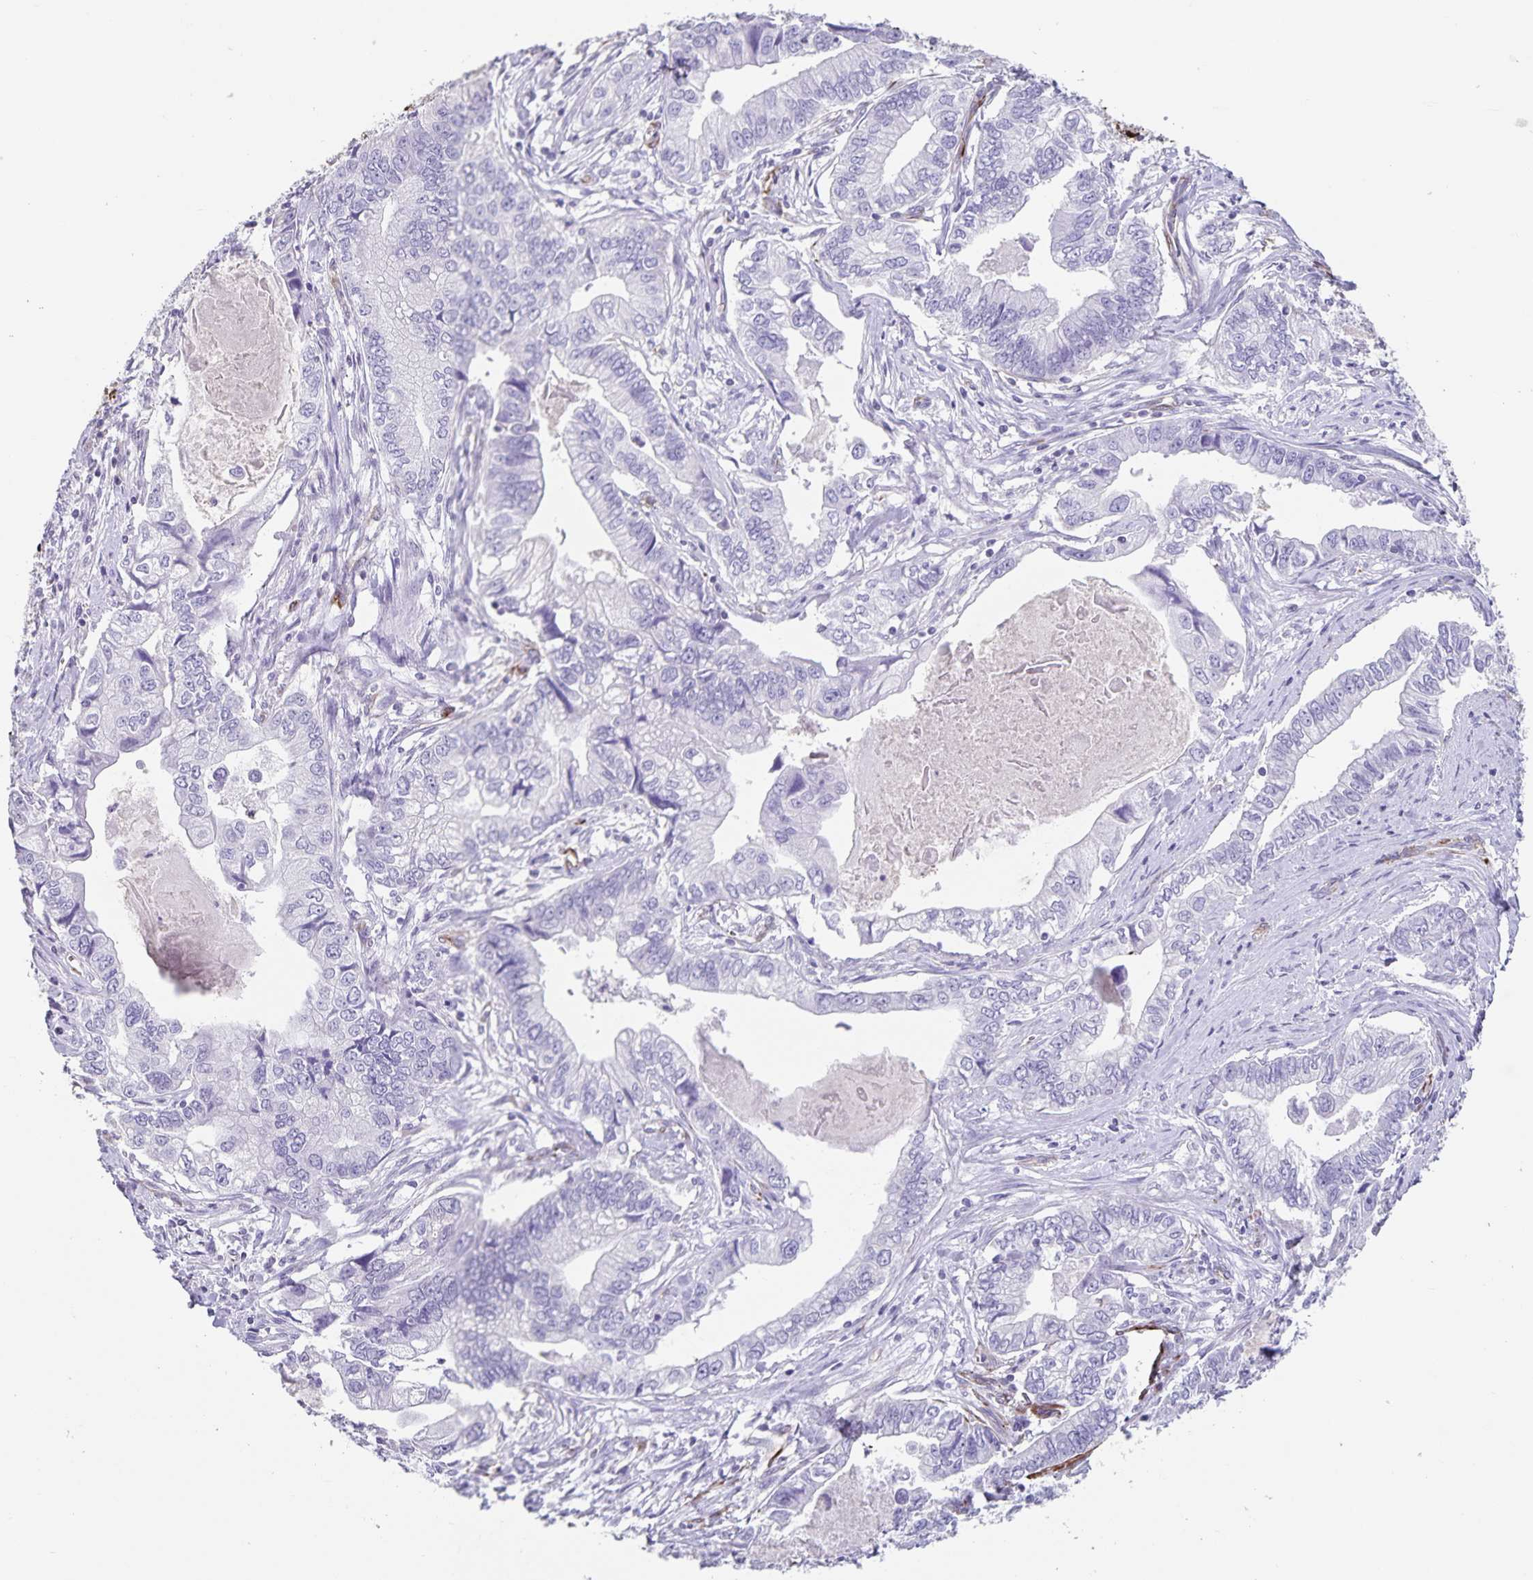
{"staining": {"intensity": "negative", "quantity": "none", "location": "none"}, "tissue": "stomach cancer", "cell_type": "Tumor cells", "image_type": "cancer", "snomed": [{"axis": "morphology", "description": "Adenocarcinoma, NOS"}, {"axis": "topography", "description": "Pancreas"}, {"axis": "topography", "description": "Stomach, upper"}], "caption": "Immunohistochemical staining of human stomach cancer demonstrates no significant staining in tumor cells.", "gene": "SYNM", "patient": {"sex": "male", "age": 77}}